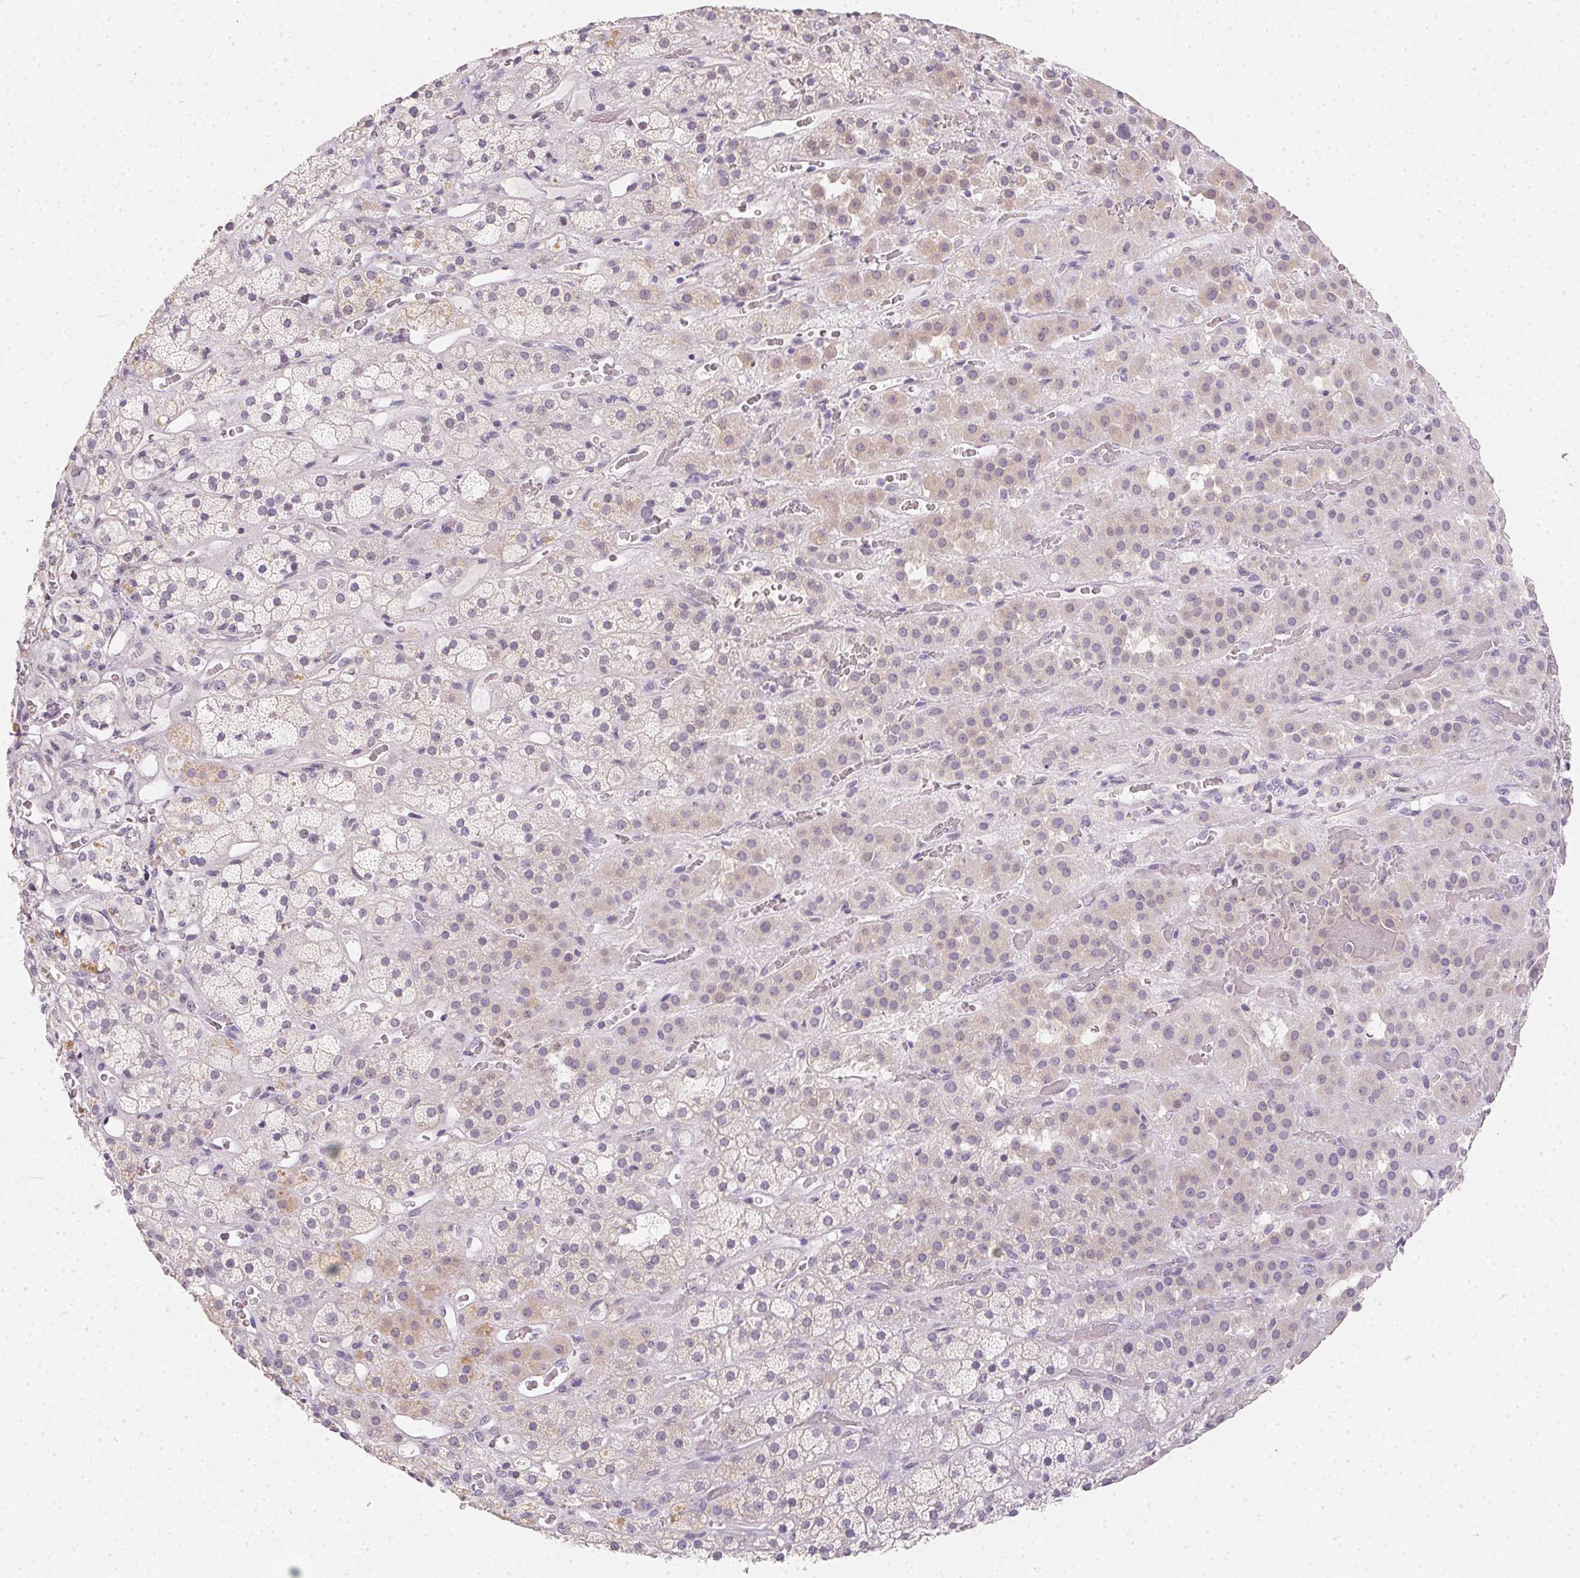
{"staining": {"intensity": "weak", "quantity": "<25%", "location": "cytoplasmic/membranous"}, "tissue": "adrenal gland", "cell_type": "Glandular cells", "image_type": "normal", "snomed": [{"axis": "morphology", "description": "Normal tissue, NOS"}, {"axis": "topography", "description": "Adrenal gland"}], "caption": "This is a image of IHC staining of normal adrenal gland, which shows no staining in glandular cells.", "gene": "ZBBX", "patient": {"sex": "male", "age": 57}}